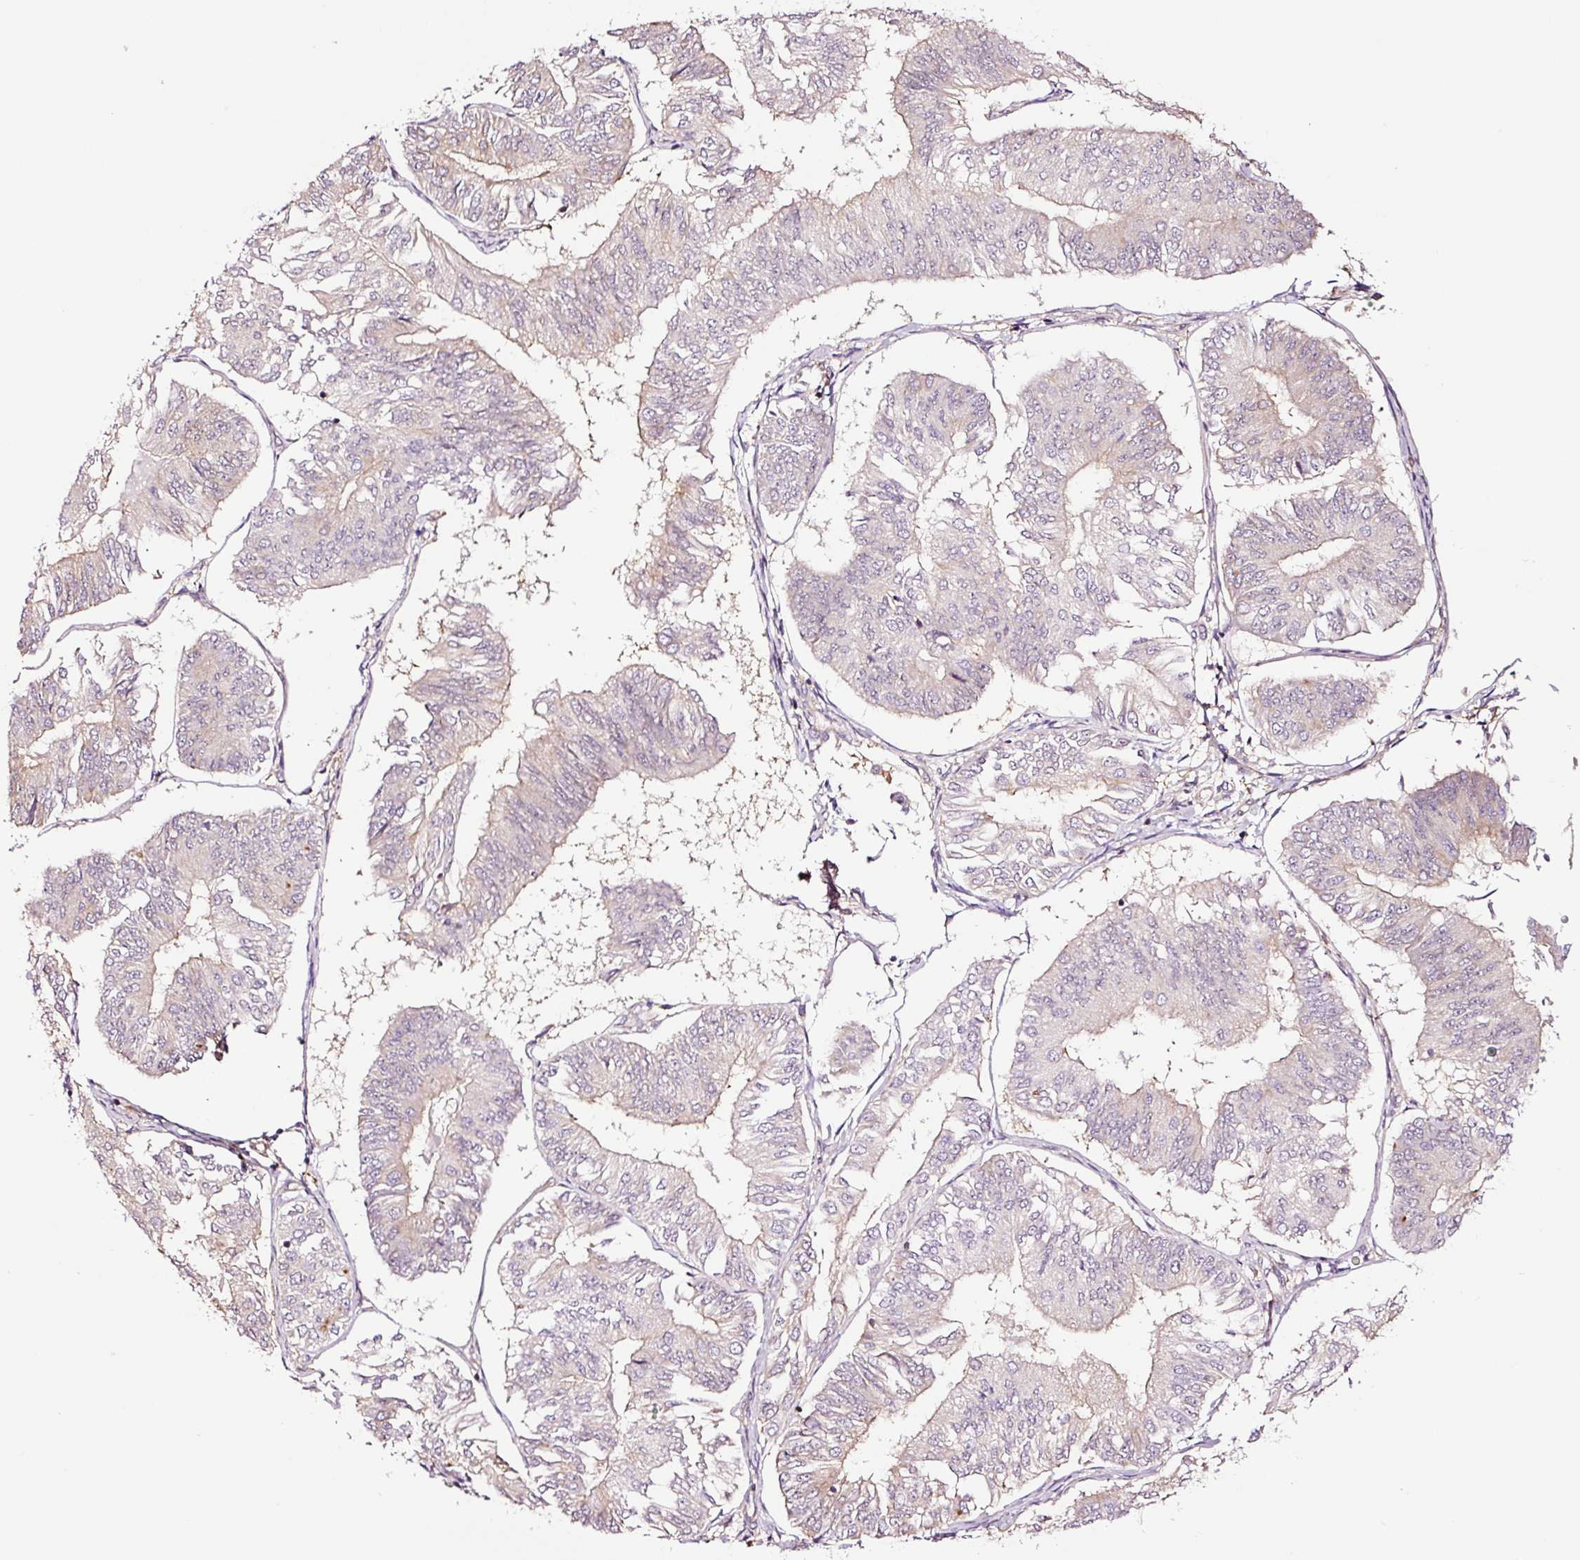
{"staining": {"intensity": "negative", "quantity": "none", "location": "none"}, "tissue": "endometrial cancer", "cell_type": "Tumor cells", "image_type": "cancer", "snomed": [{"axis": "morphology", "description": "Adenocarcinoma, NOS"}, {"axis": "topography", "description": "Endometrium"}], "caption": "Human adenocarcinoma (endometrial) stained for a protein using IHC reveals no staining in tumor cells.", "gene": "METAP1", "patient": {"sex": "female", "age": 58}}